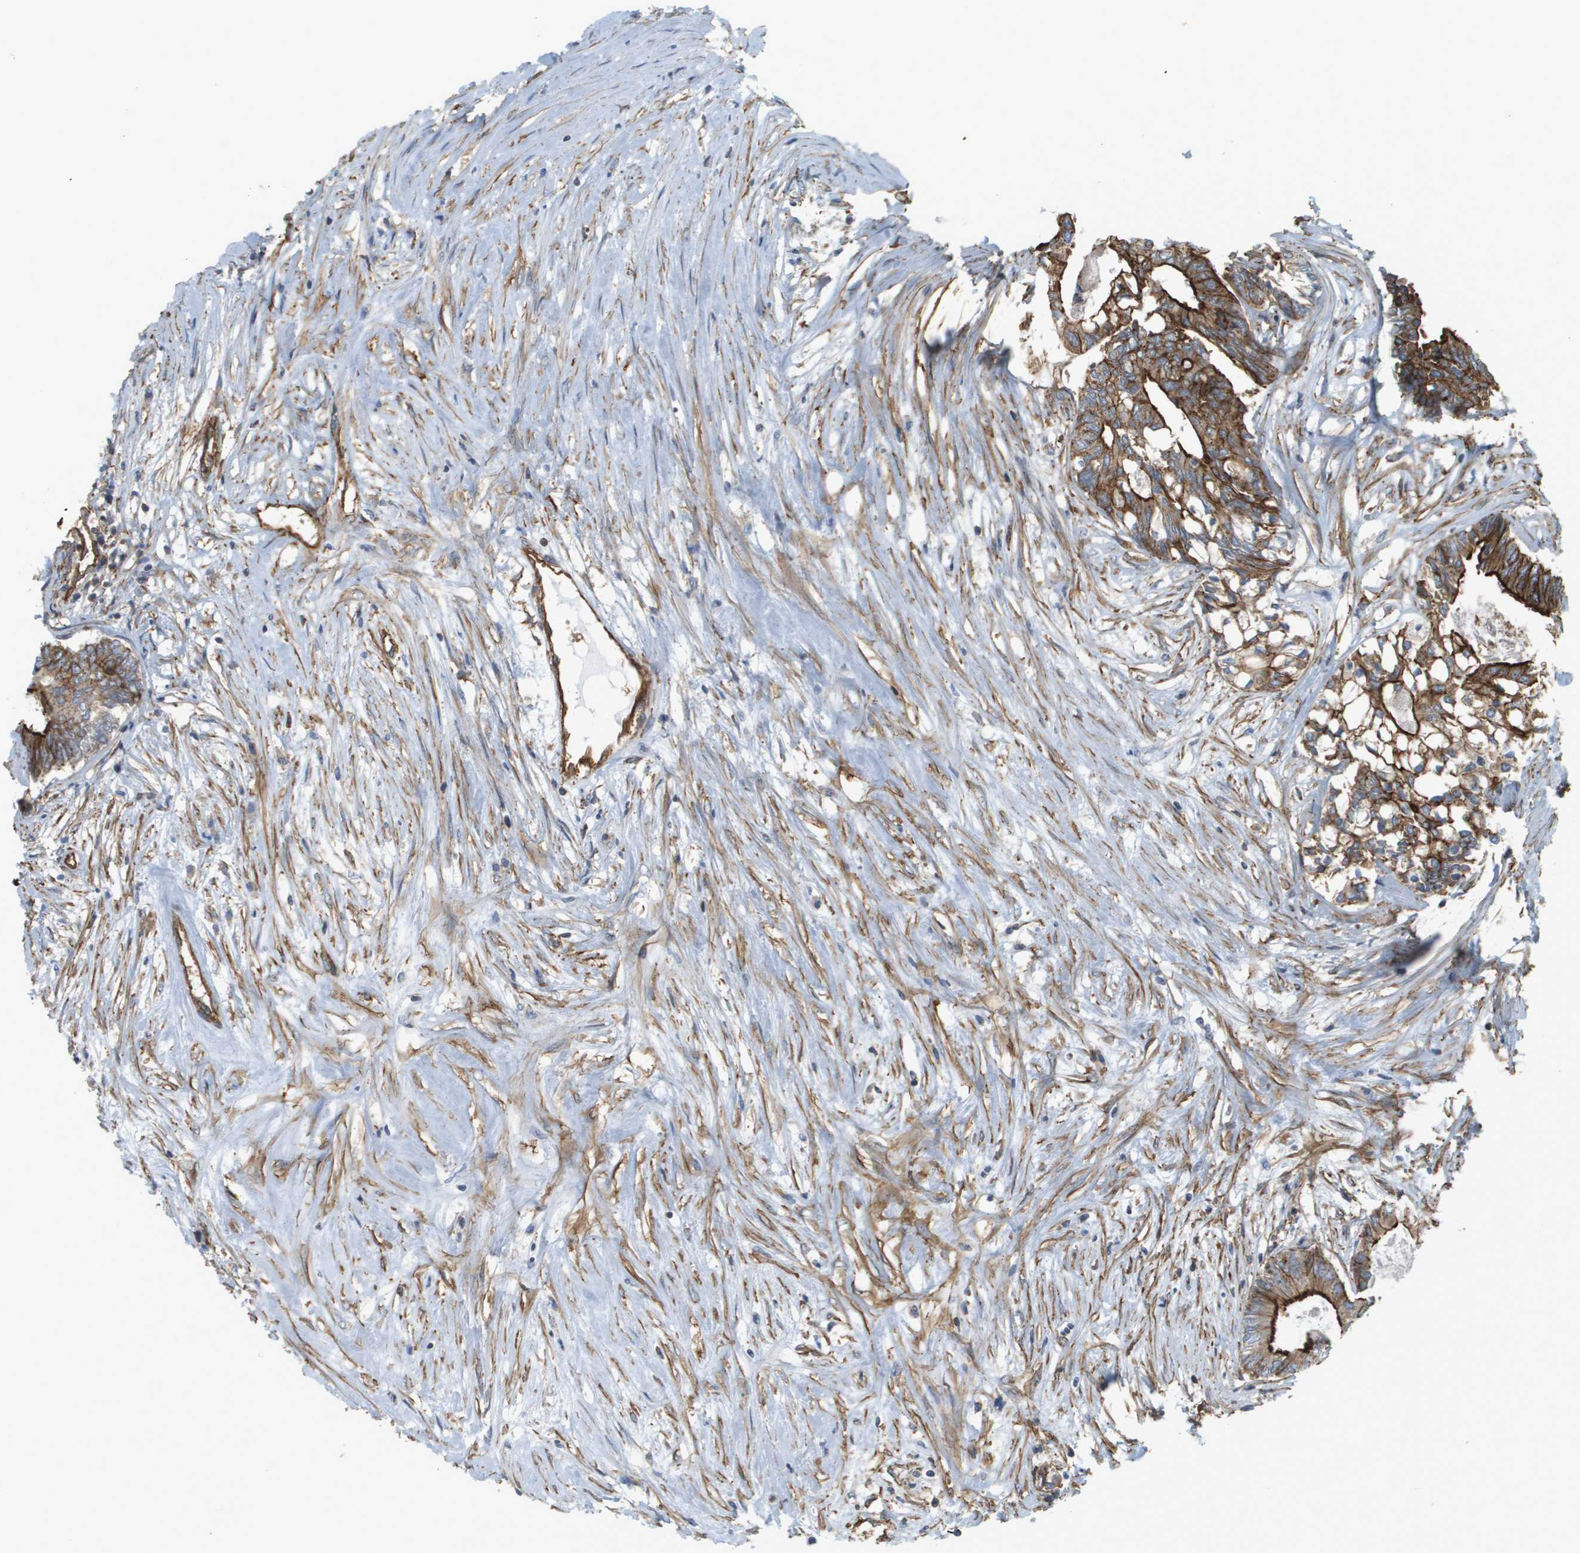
{"staining": {"intensity": "strong", "quantity": ">75%", "location": "cytoplasmic/membranous"}, "tissue": "colorectal cancer", "cell_type": "Tumor cells", "image_type": "cancer", "snomed": [{"axis": "morphology", "description": "Adenocarcinoma, NOS"}, {"axis": "topography", "description": "Rectum"}], "caption": "Immunohistochemical staining of human colorectal cancer (adenocarcinoma) demonstrates strong cytoplasmic/membranous protein staining in approximately >75% of tumor cells. Immunohistochemistry (ihc) stains the protein of interest in brown and the nuclei are stained blue.", "gene": "SGMS2", "patient": {"sex": "male", "age": 63}}